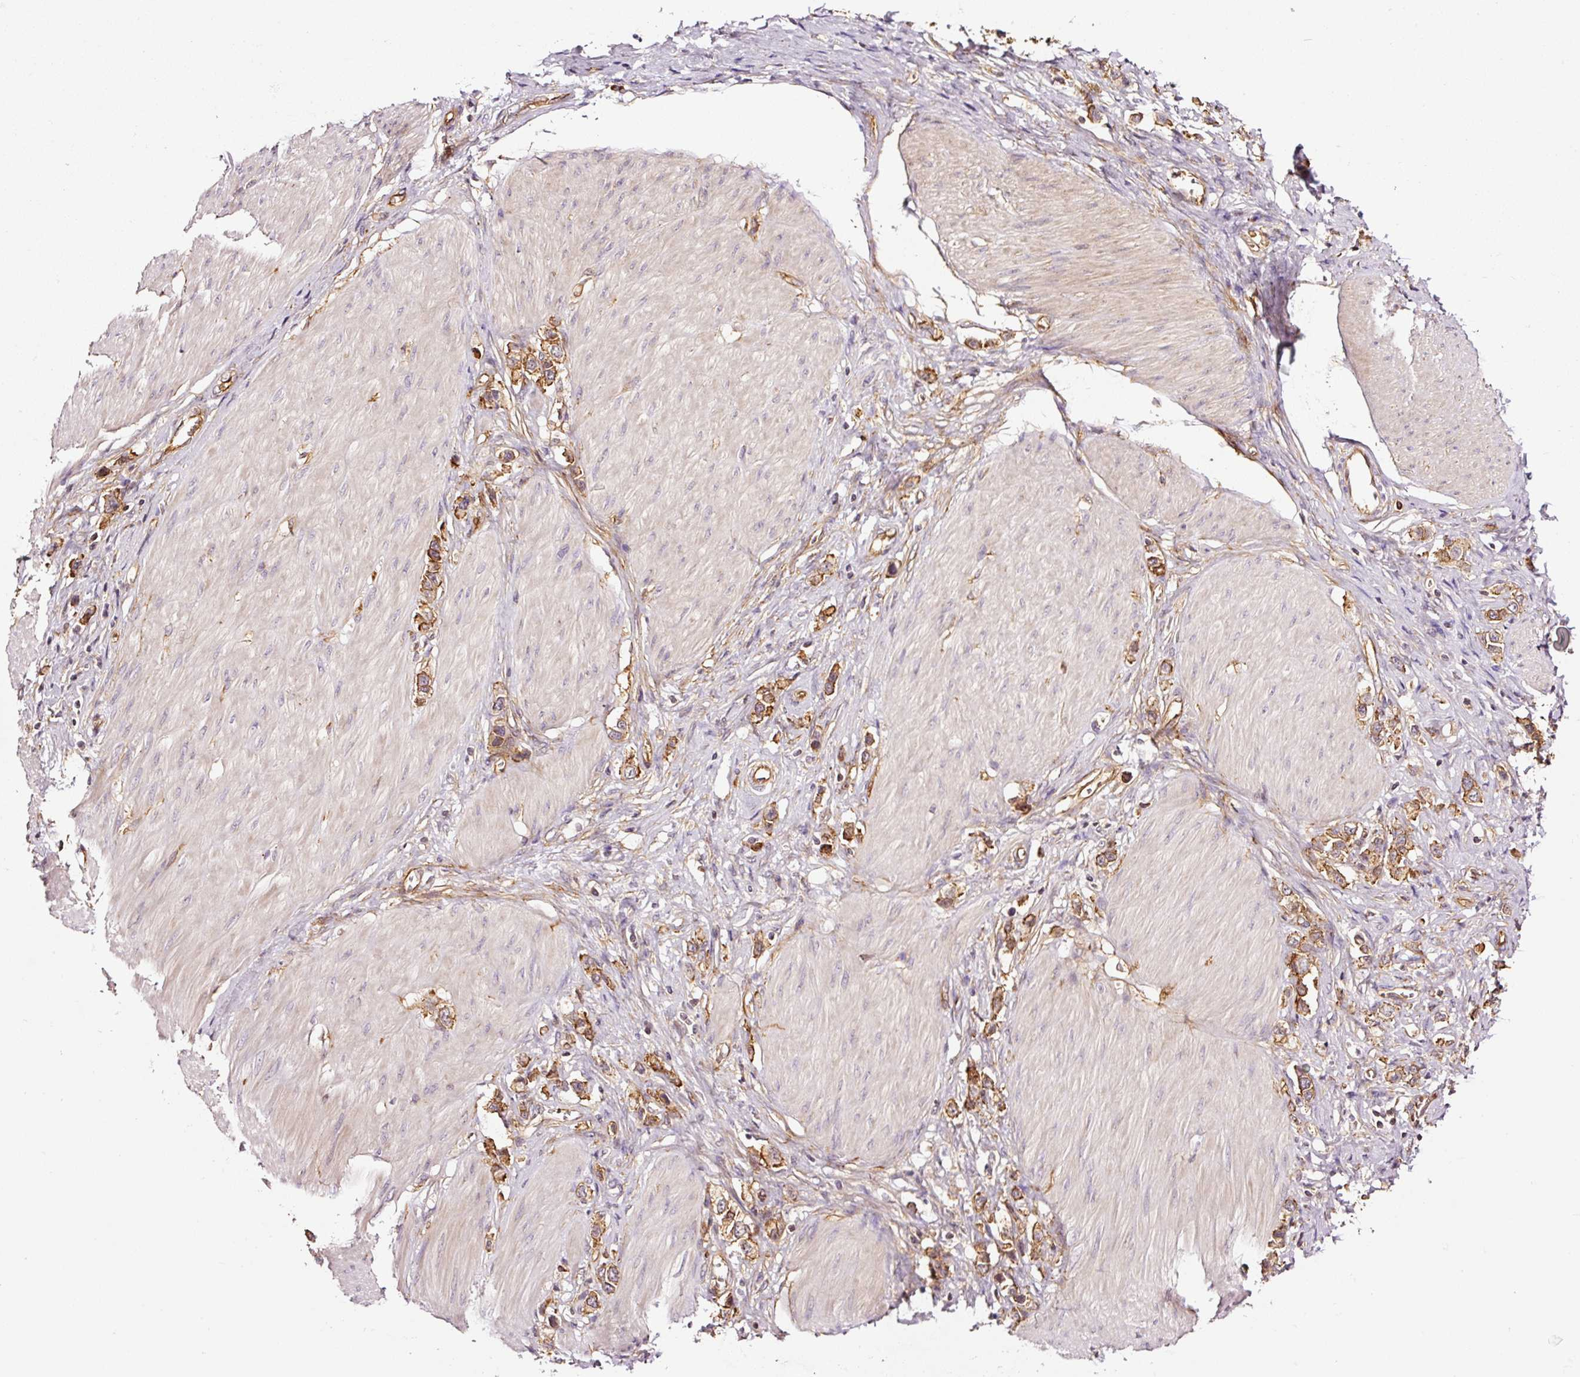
{"staining": {"intensity": "moderate", "quantity": ">75%", "location": "cytoplasmic/membranous"}, "tissue": "stomach cancer", "cell_type": "Tumor cells", "image_type": "cancer", "snomed": [{"axis": "morphology", "description": "Normal tissue, NOS"}, {"axis": "morphology", "description": "Adenocarcinoma, NOS"}, {"axis": "topography", "description": "Stomach, upper"}, {"axis": "topography", "description": "Stomach"}], "caption": "Immunohistochemical staining of human stomach cancer reveals medium levels of moderate cytoplasmic/membranous expression in approximately >75% of tumor cells.", "gene": "METAP1", "patient": {"sex": "female", "age": 65}}